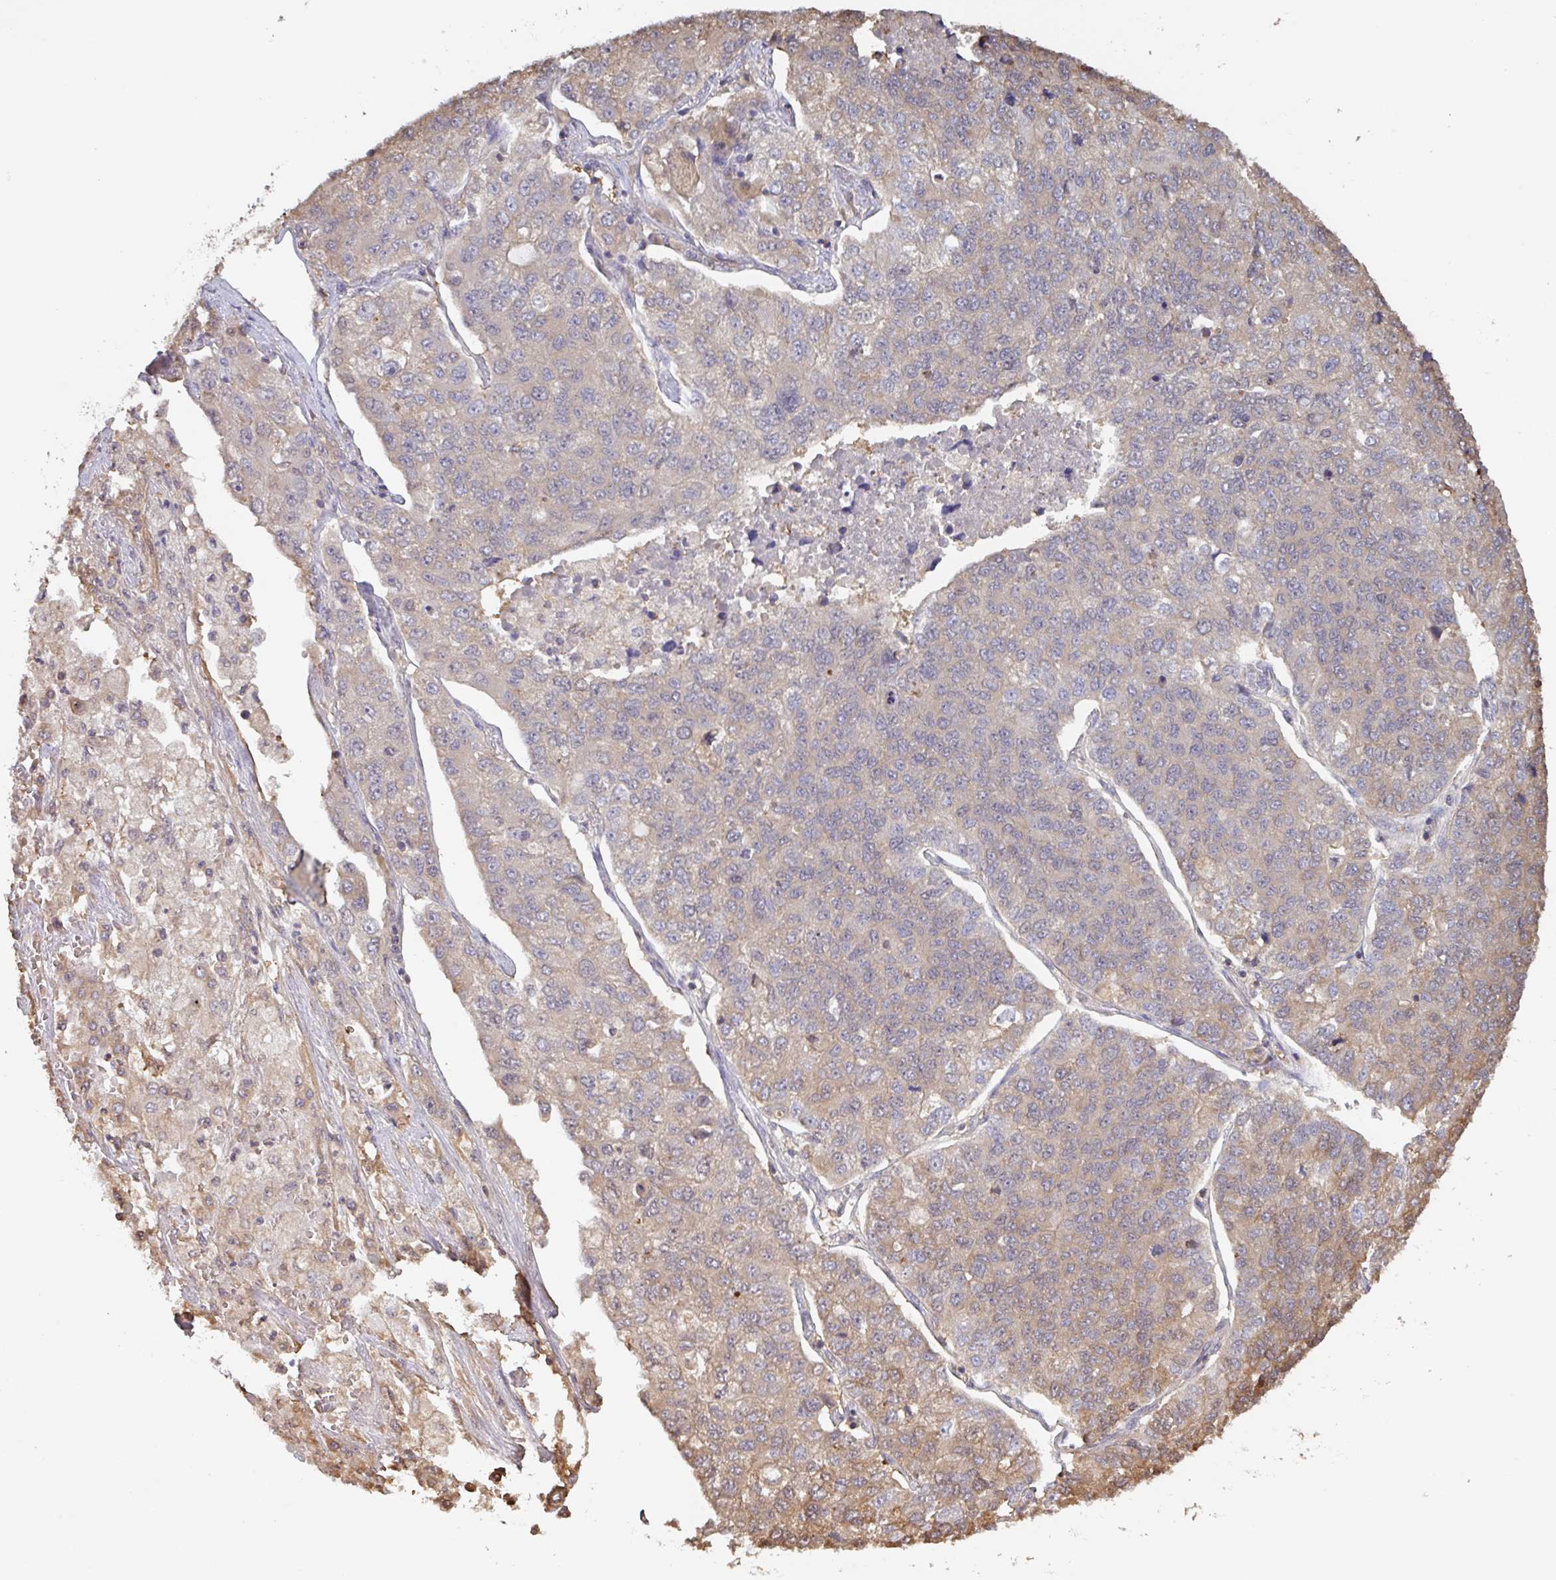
{"staining": {"intensity": "weak", "quantity": "<25%", "location": "cytoplasmic/membranous"}, "tissue": "lung cancer", "cell_type": "Tumor cells", "image_type": "cancer", "snomed": [{"axis": "morphology", "description": "Adenocarcinoma, NOS"}, {"axis": "topography", "description": "Lung"}], "caption": "DAB immunohistochemical staining of lung cancer displays no significant staining in tumor cells. (Immunohistochemistry (ihc), brightfield microscopy, high magnification).", "gene": "OTOP2", "patient": {"sex": "male", "age": 49}}